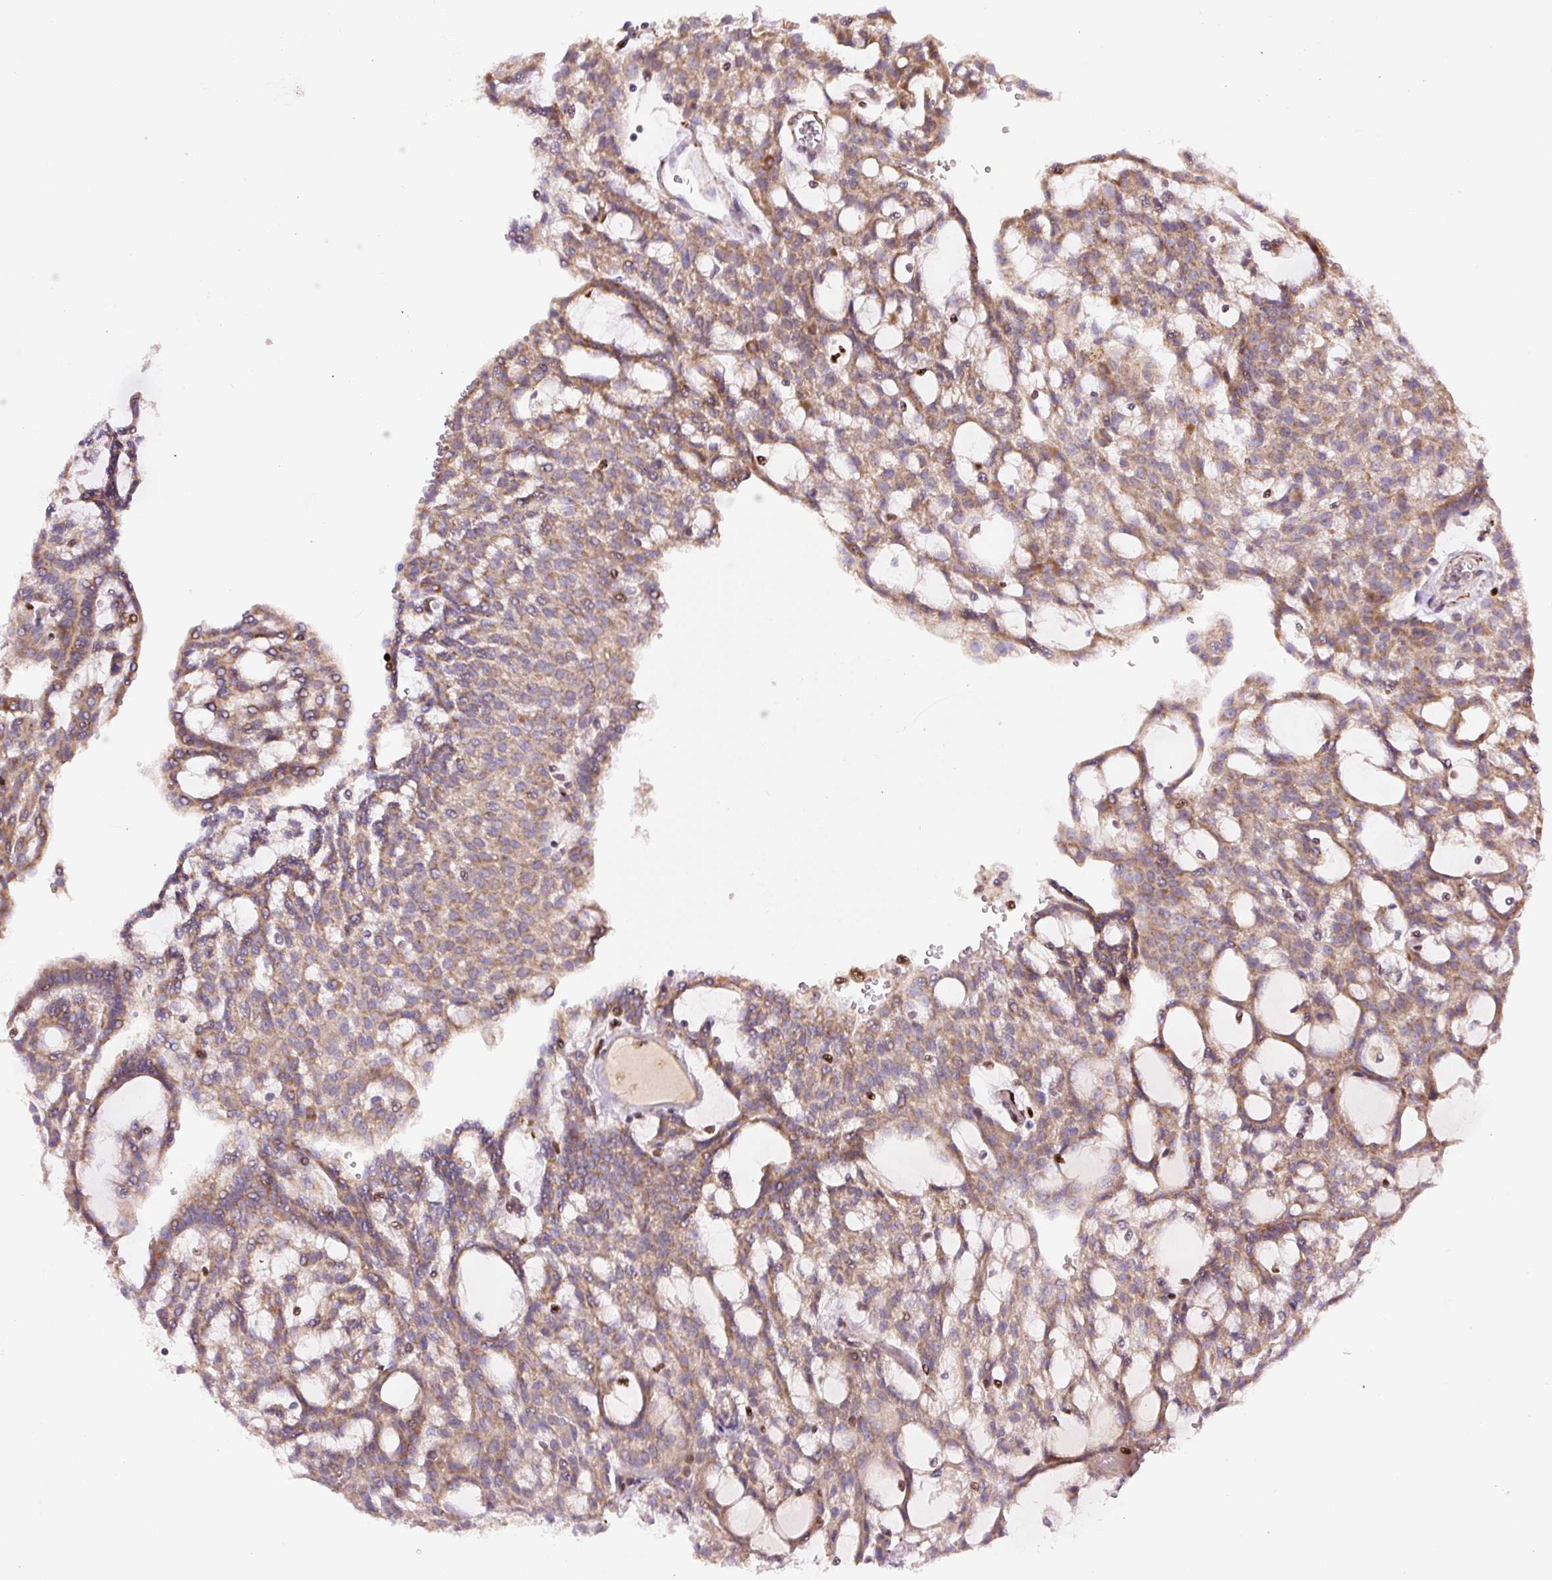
{"staining": {"intensity": "moderate", "quantity": ">75%", "location": "cytoplasmic/membranous"}, "tissue": "renal cancer", "cell_type": "Tumor cells", "image_type": "cancer", "snomed": [{"axis": "morphology", "description": "Adenocarcinoma, NOS"}, {"axis": "topography", "description": "Kidney"}], "caption": "Approximately >75% of tumor cells in human adenocarcinoma (renal) reveal moderate cytoplasmic/membranous protein staining as visualized by brown immunohistochemical staining.", "gene": "TMEM8B", "patient": {"sex": "male", "age": 63}}